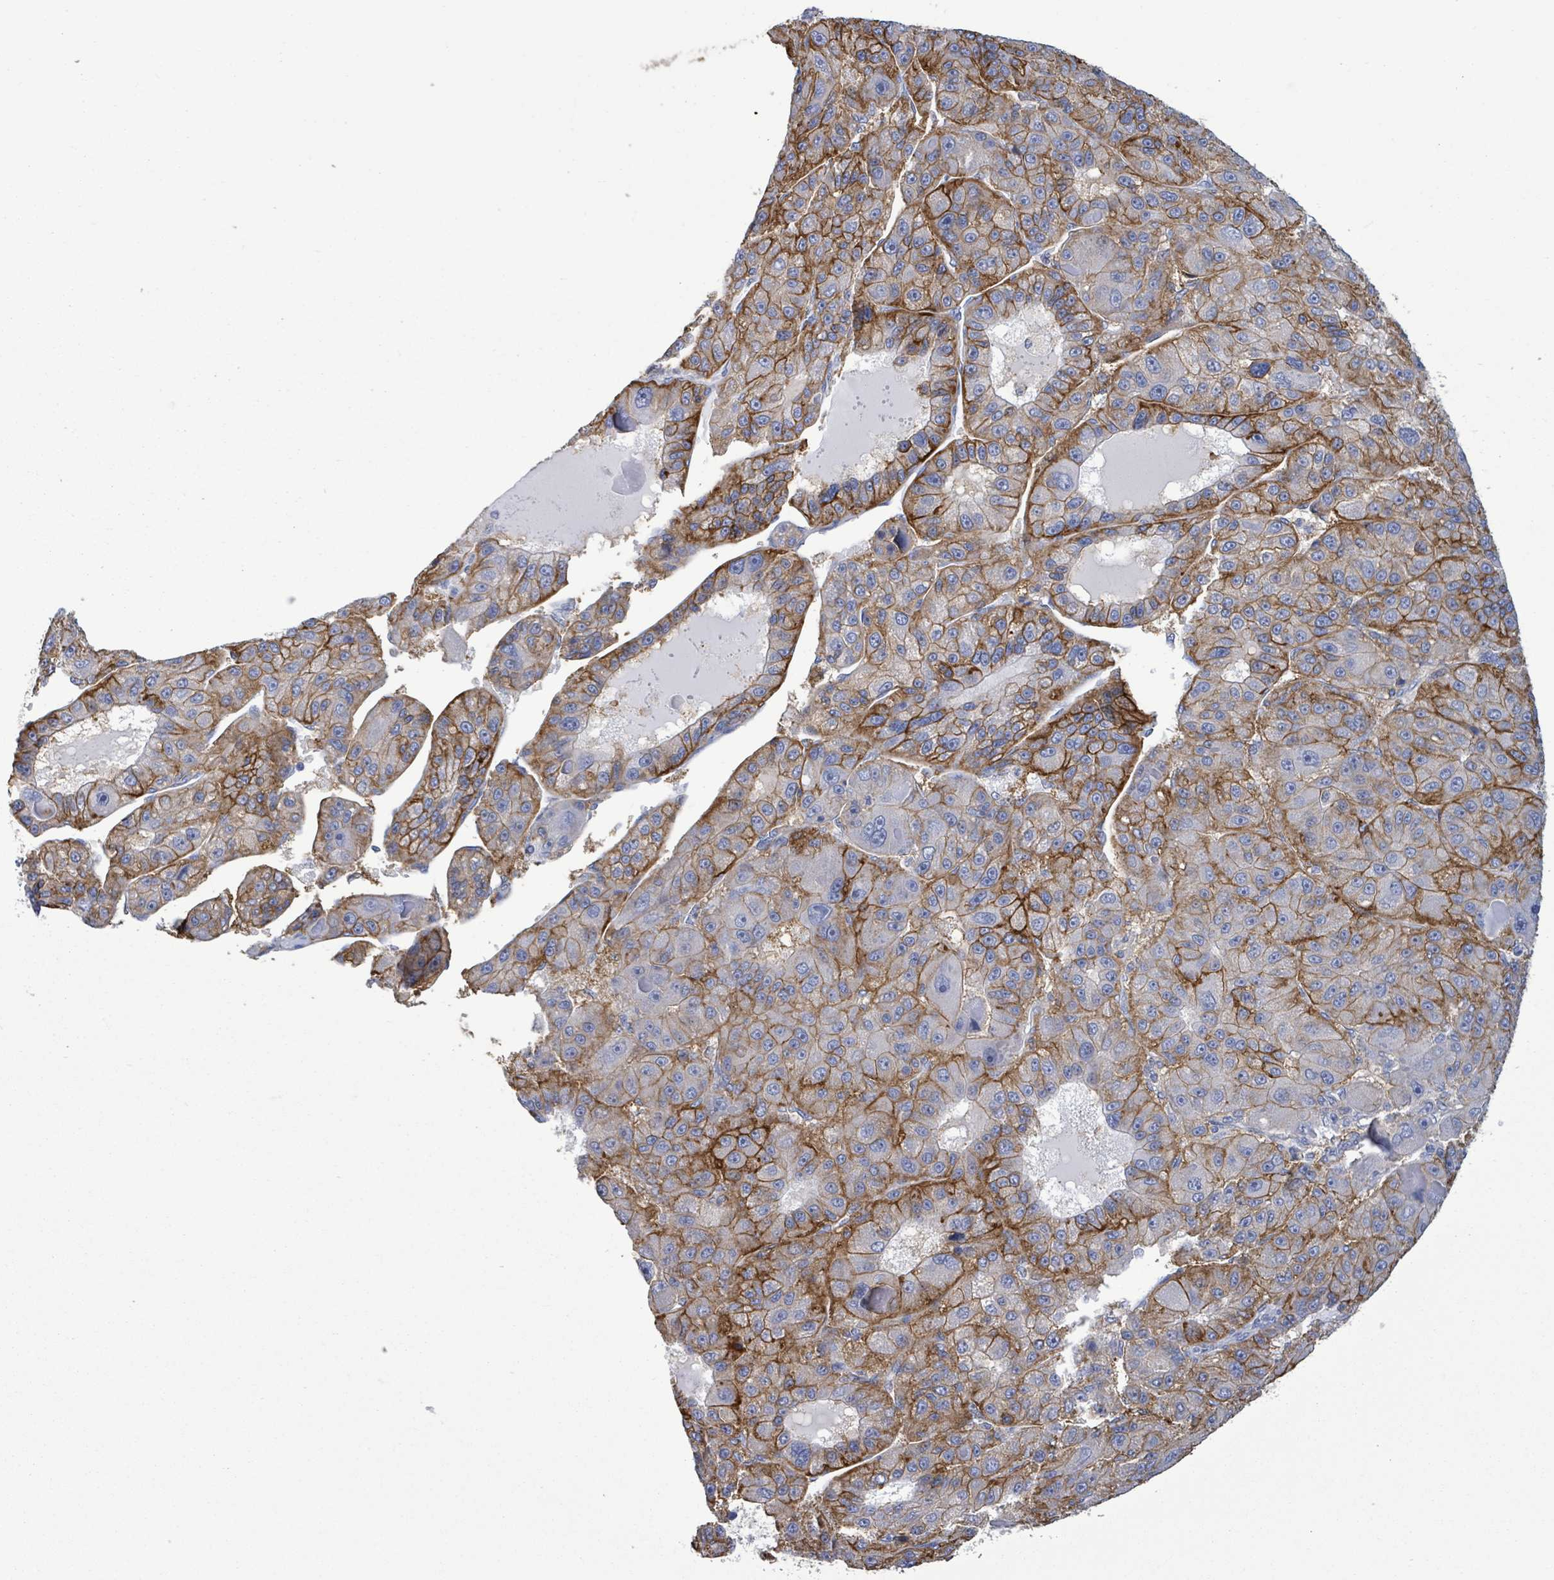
{"staining": {"intensity": "moderate", "quantity": "25%-75%", "location": "cytoplasmic/membranous"}, "tissue": "liver cancer", "cell_type": "Tumor cells", "image_type": "cancer", "snomed": [{"axis": "morphology", "description": "Carcinoma, Hepatocellular, NOS"}, {"axis": "topography", "description": "Liver"}], "caption": "This image reveals immunohistochemistry staining of liver cancer (hepatocellular carcinoma), with medium moderate cytoplasmic/membranous positivity in about 25%-75% of tumor cells.", "gene": "BSG", "patient": {"sex": "male", "age": 76}}